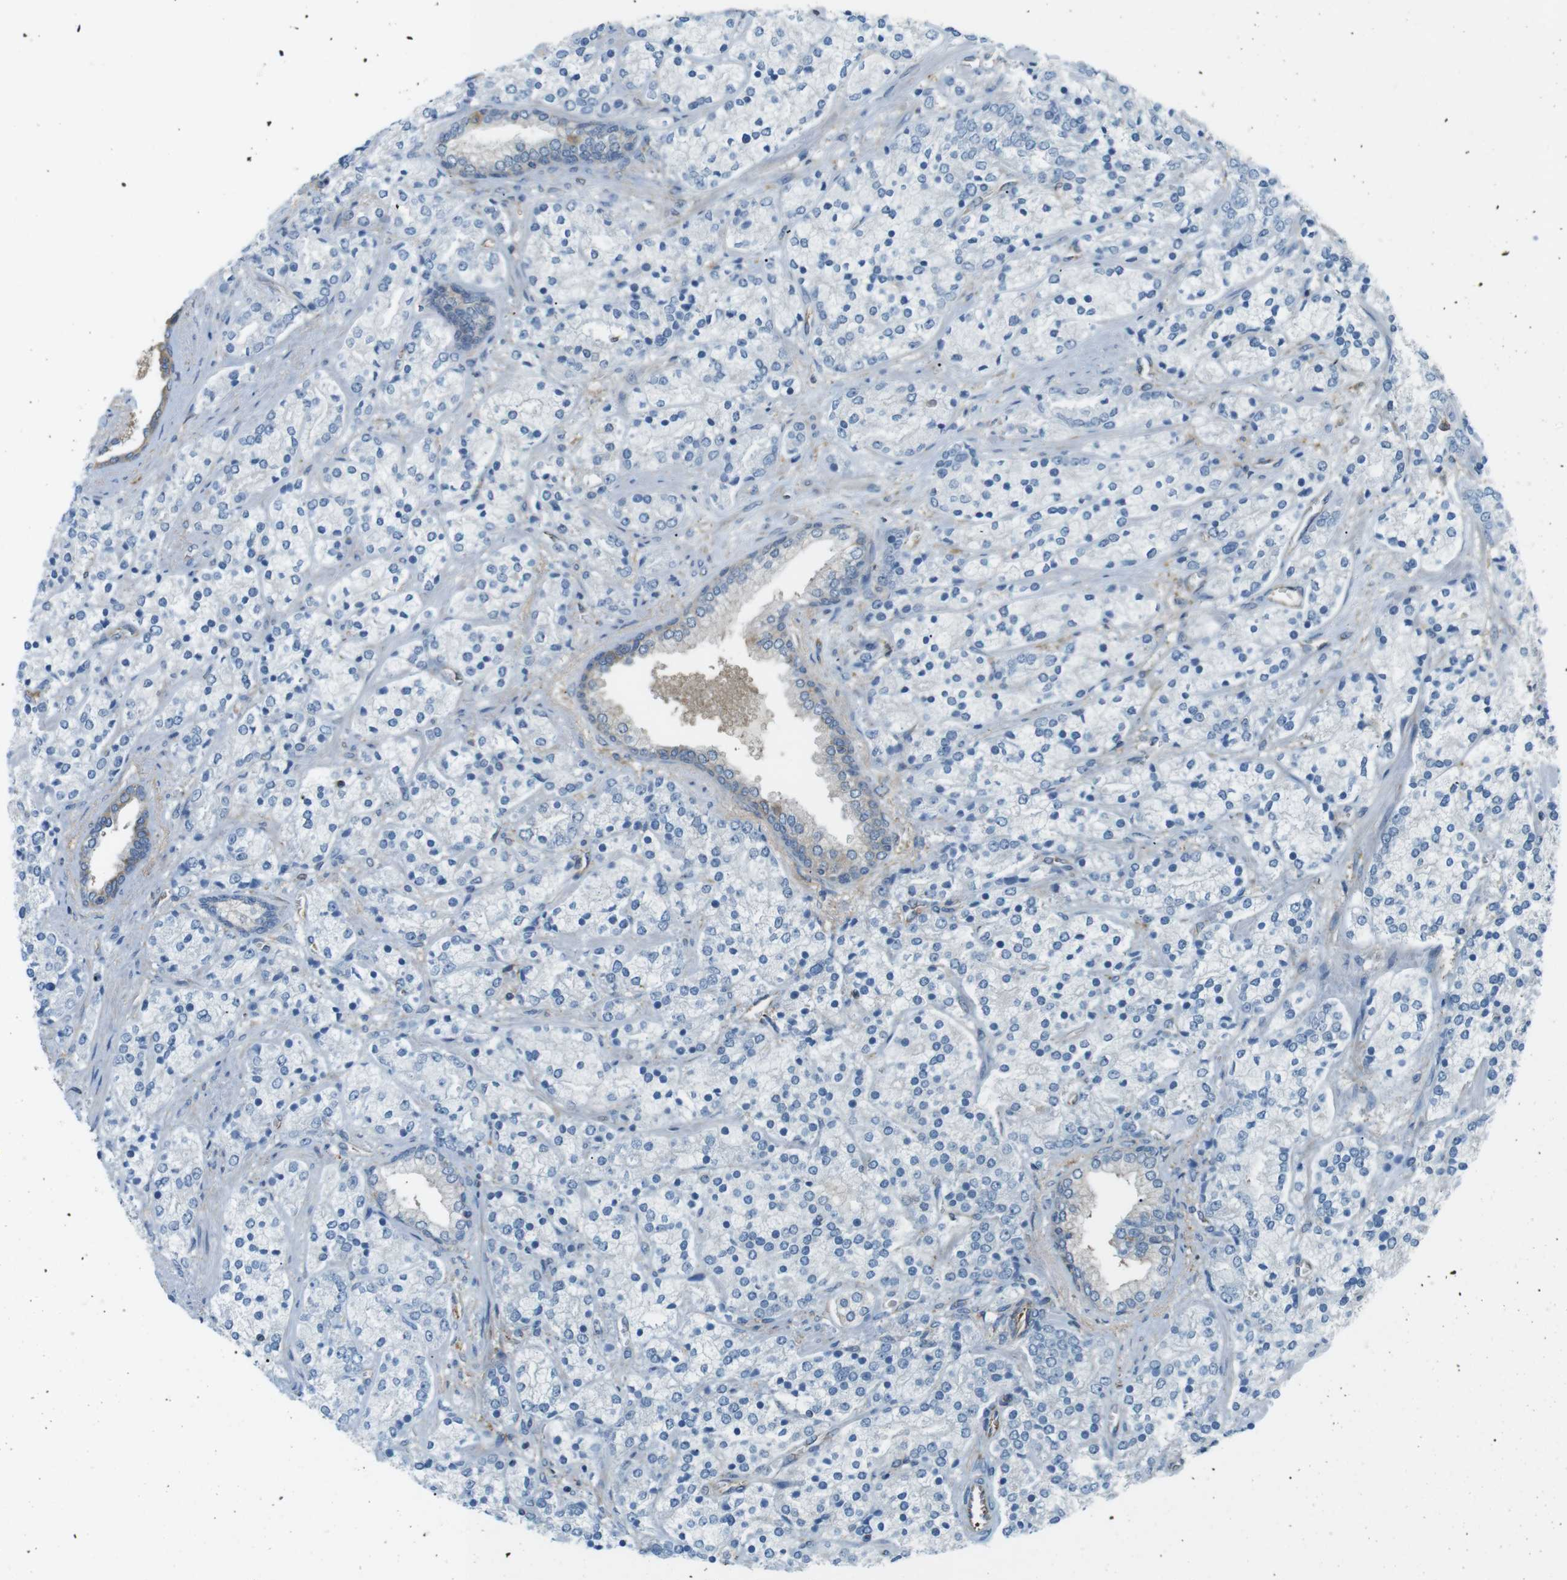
{"staining": {"intensity": "negative", "quantity": "none", "location": "none"}, "tissue": "prostate cancer", "cell_type": "Tumor cells", "image_type": "cancer", "snomed": [{"axis": "morphology", "description": "Adenocarcinoma, High grade"}, {"axis": "topography", "description": "Prostate"}], "caption": "The photomicrograph shows no staining of tumor cells in prostate high-grade adenocarcinoma. The staining was performed using DAB to visualize the protein expression in brown, while the nuclei were stained in blue with hematoxylin (Magnification: 20x).", "gene": "PEPD", "patient": {"sex": "male", "age": 71}}